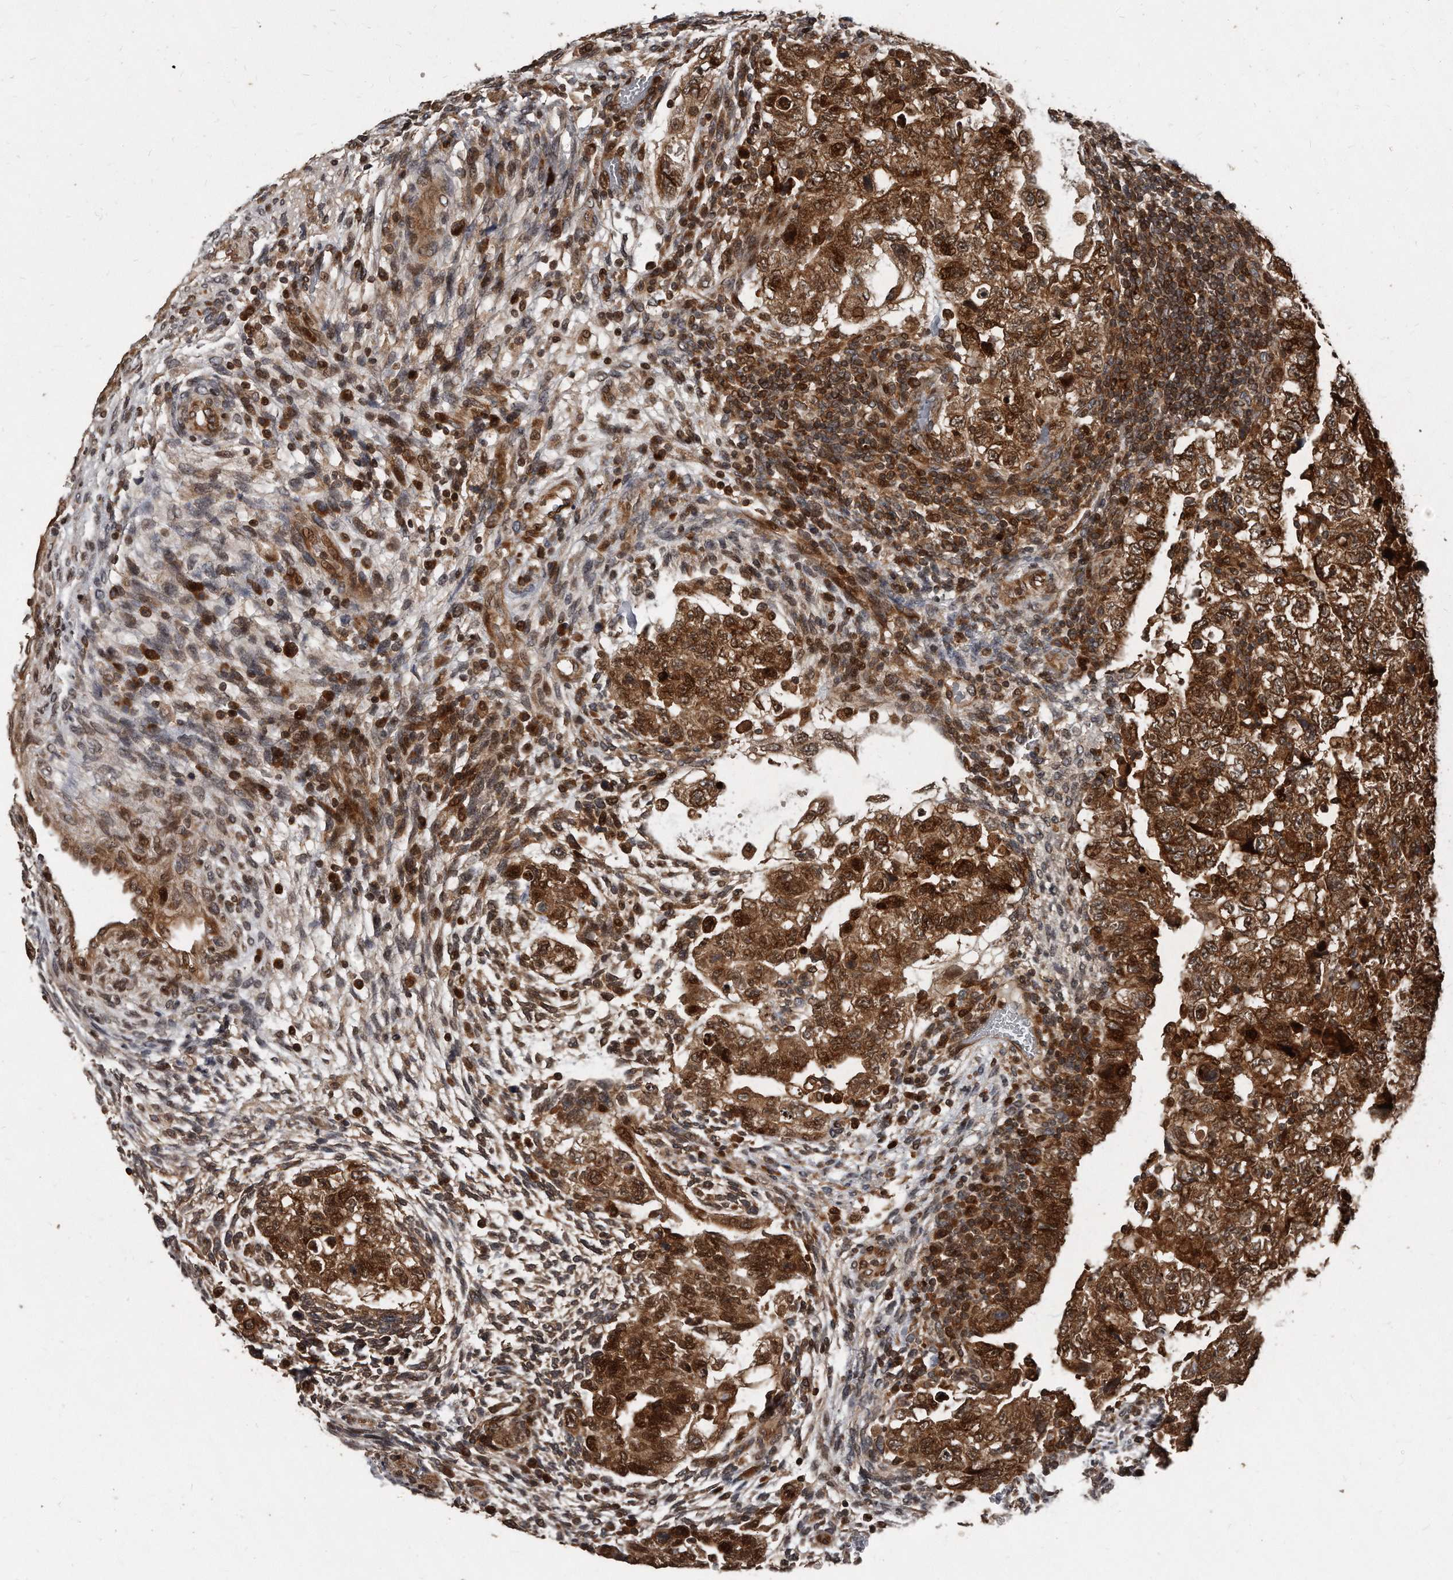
{"staining": {"intensity": "strong", "quantity": ">75%", "location": "cytoplasmic/membranous,nuclear"}, "tissue": "testis cancer", "cell_type": "Tumor cells", "image_type": "cancer", "snomed": [{"axis": "morphology", "description": "Carcinoma, Embryonal, NOS"}, {"axis": "topography", "description": "Testis"}], "caption": "Protein staining of testis cancer tissue exhibits strong cytoplasmic/membranous and nuclear positivity in approximately >75% of tumor cells.", "gene": "GCH1", "patient": {"sex": "male", "age": 36}}